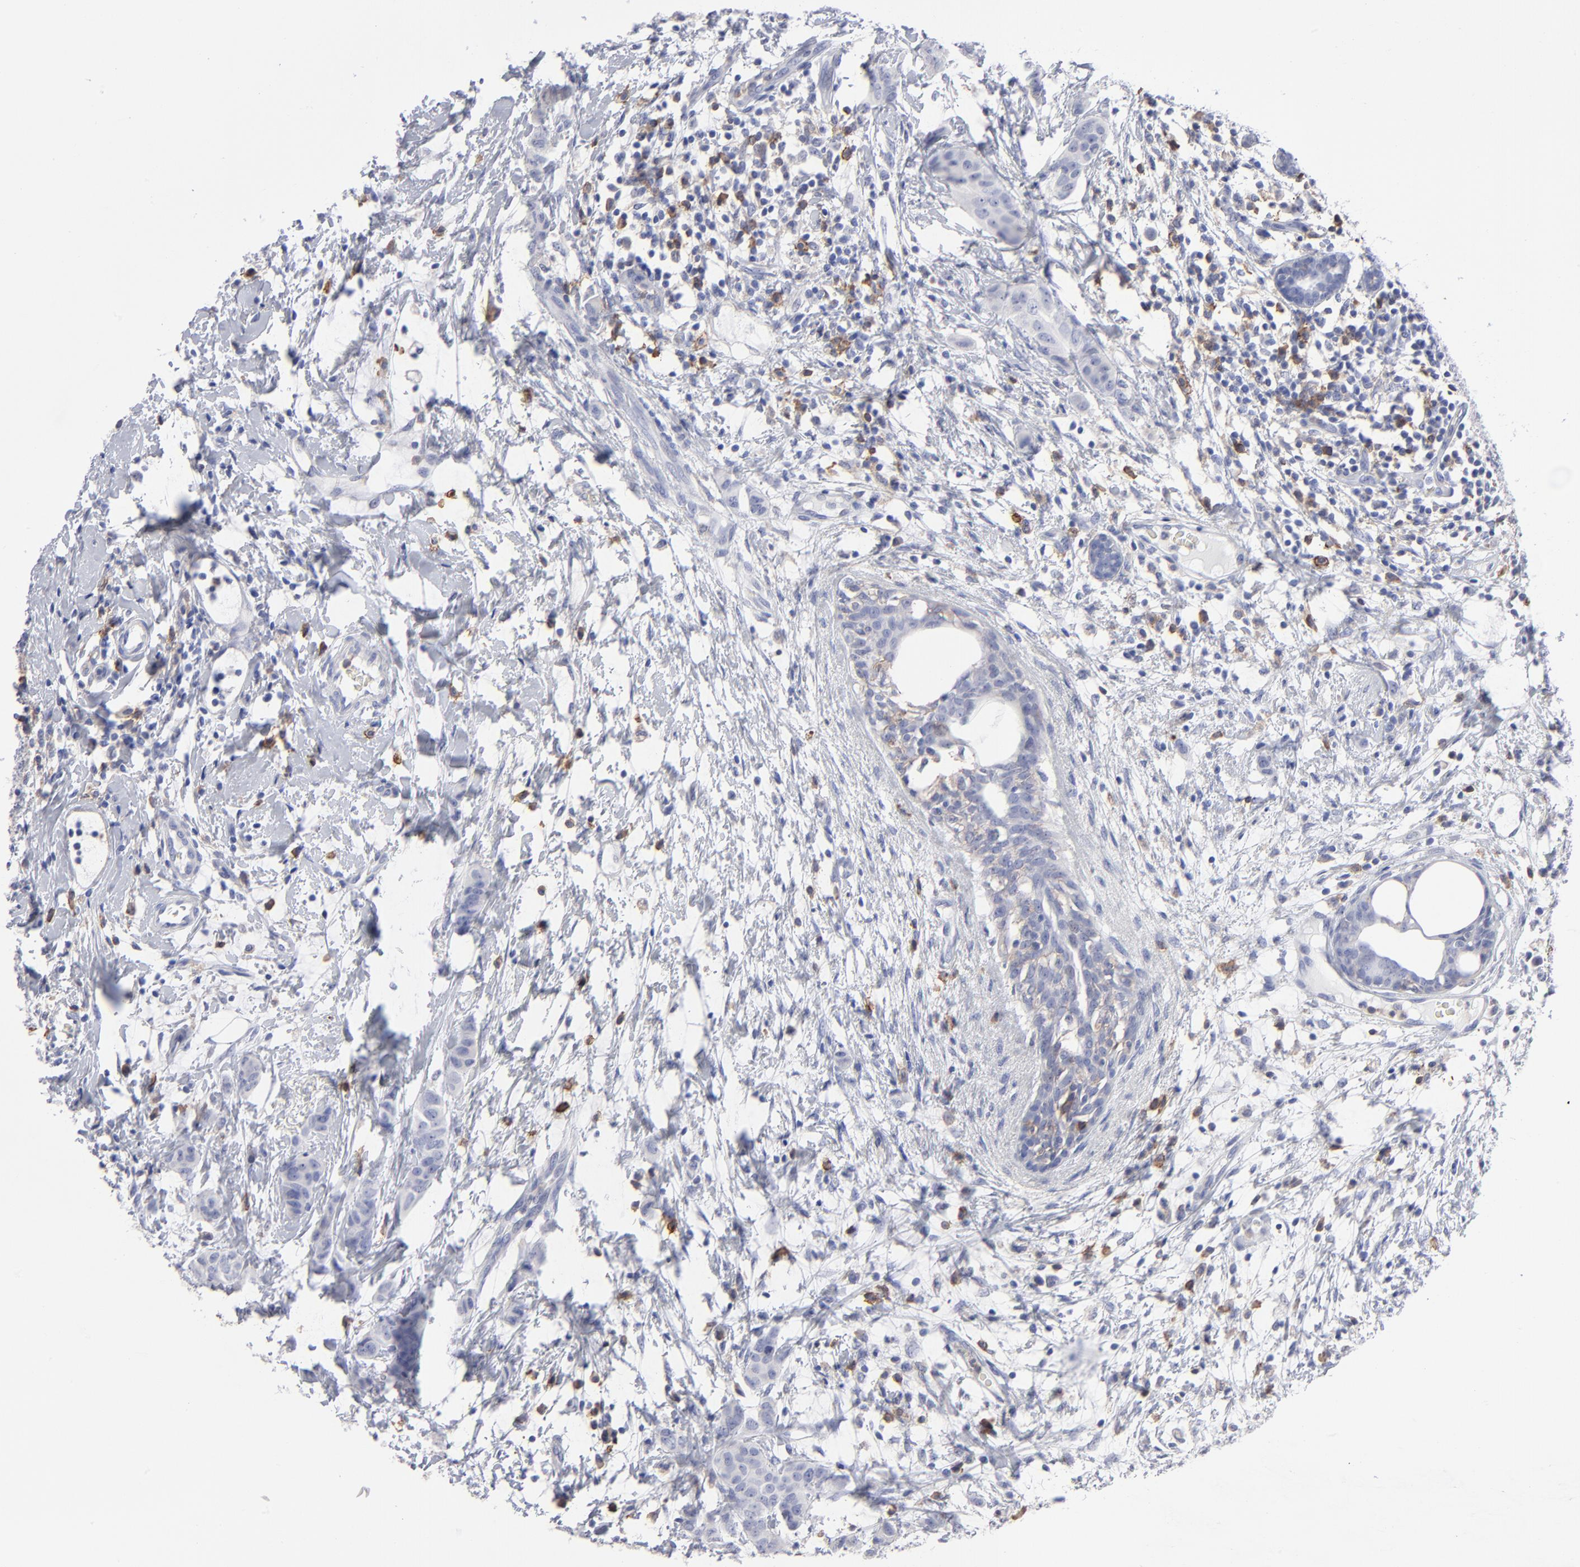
{"staining": {"intensity": "weak", "quantity": "<25%", "location": "cytoplasmic/membranous"}, "tissue": "breast cancer", "cell_type": "Tumor cells", "image_type": "cancer", "snomed": [{"axis": "morphology", "description": "Duct carcinoma"}, {"axis": "topography", "description": "Breast"}], "caption": "IHC of human breast cancer (intraductal carcinoma) displays no staining in tumor cells. The staining was performed using DAB (3,3'-diaminobenzidine) to visualize the protein expression in brown, while the nuclei were stained in blue with hematoxylin (Magnification: 20x).", "gene": "LAT2", "patient": {"sex": "female", "age": 40}}